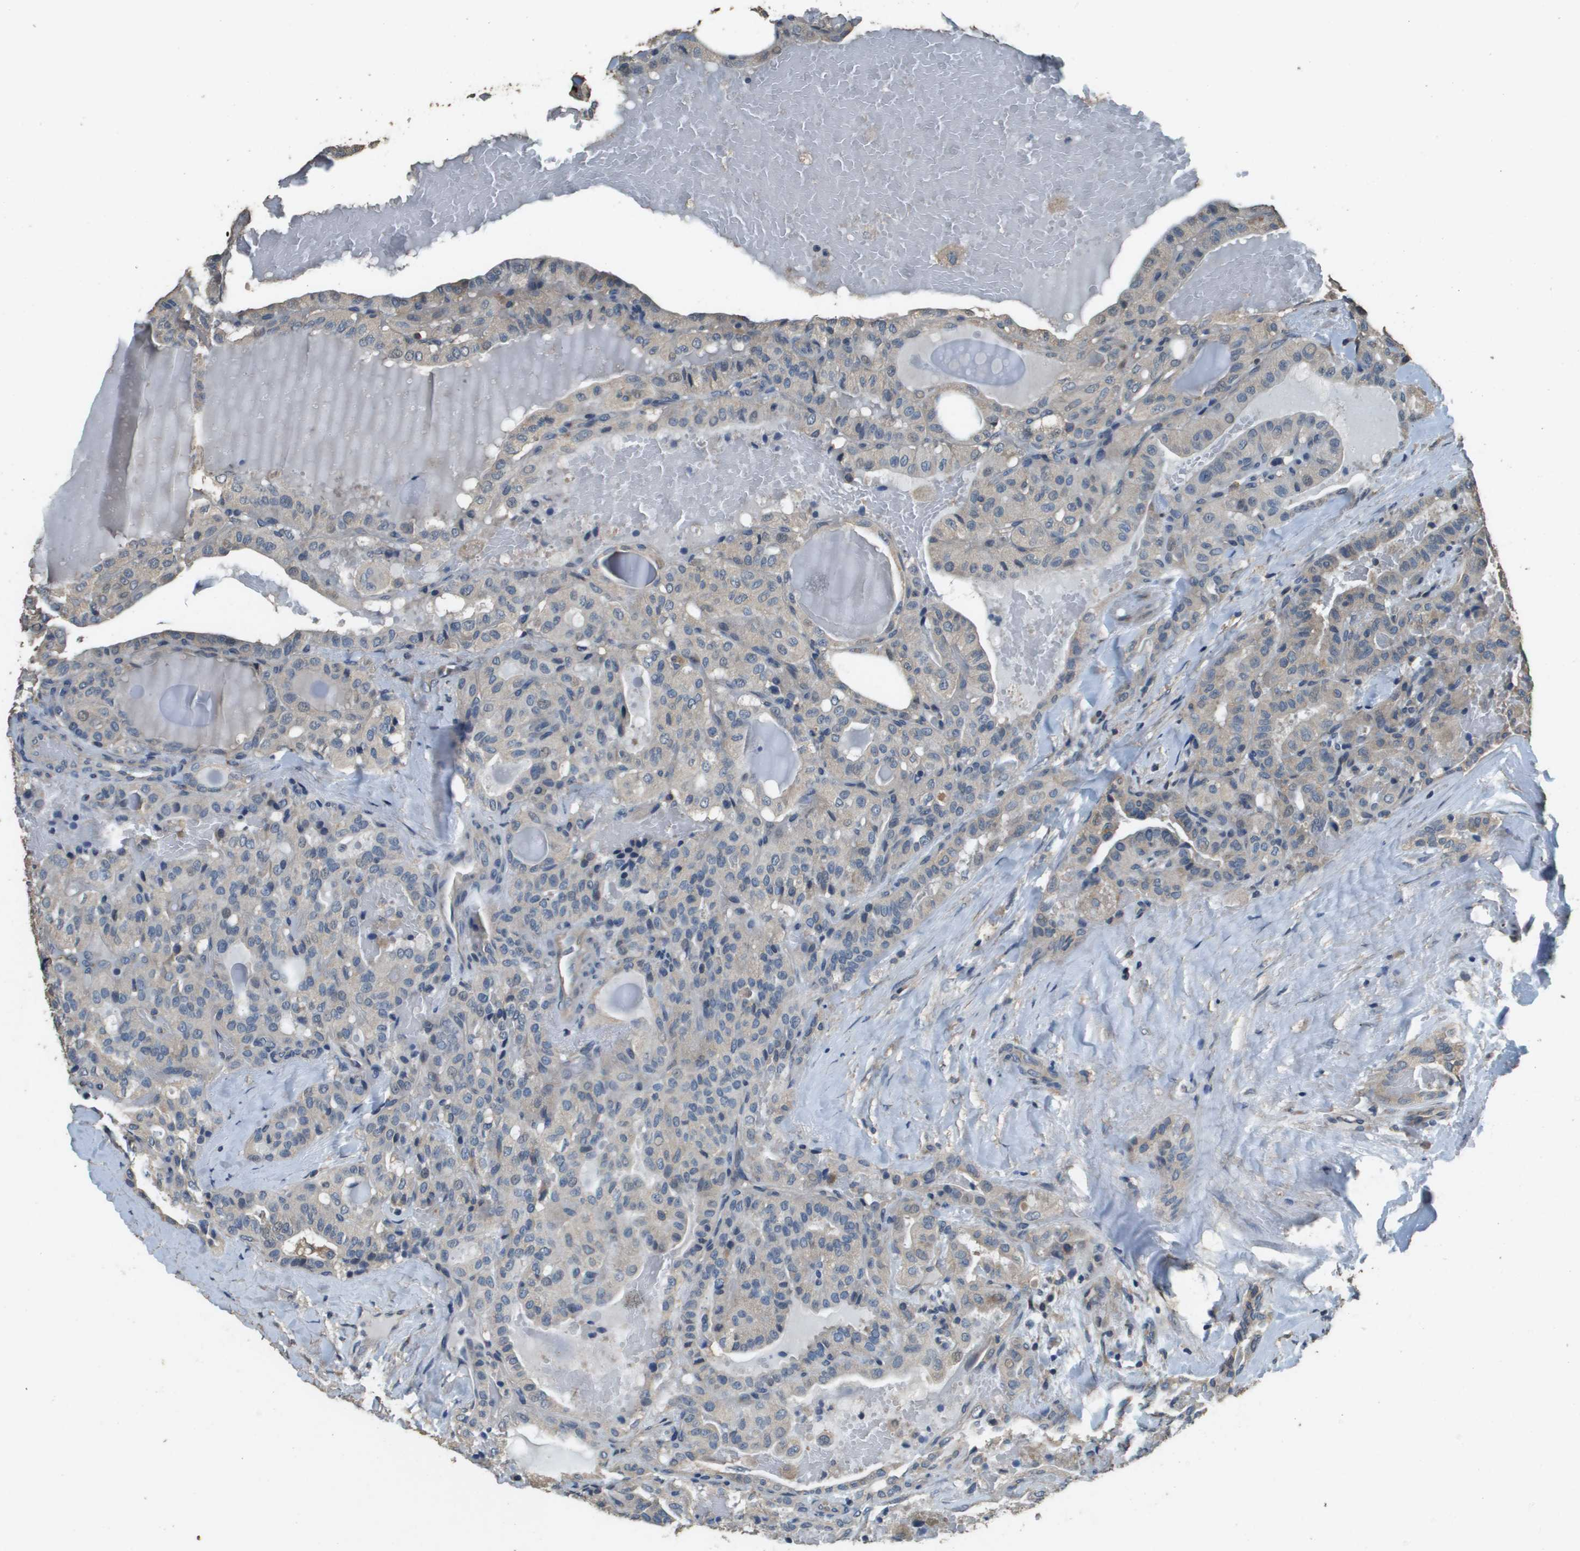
{"staining": {"intensity": "negative", "quantity": "none", "location": "none"}, "tissue": "thyroid cancer", "cell_type": "Tumor cells", "image_type": "cancer", "snomed": [{"axis": "morphology", "description": "Papillary adenocarcinoma, NOS"}, {"axis": "topography", "description": "Thyroid gland"}], "caption": "Tumor cells show no significant protein expression in thyroid cancer (papillary adenocarcinoma).", "gene": "RAB6B", "patient": {"sex": "male", "age": 77}}